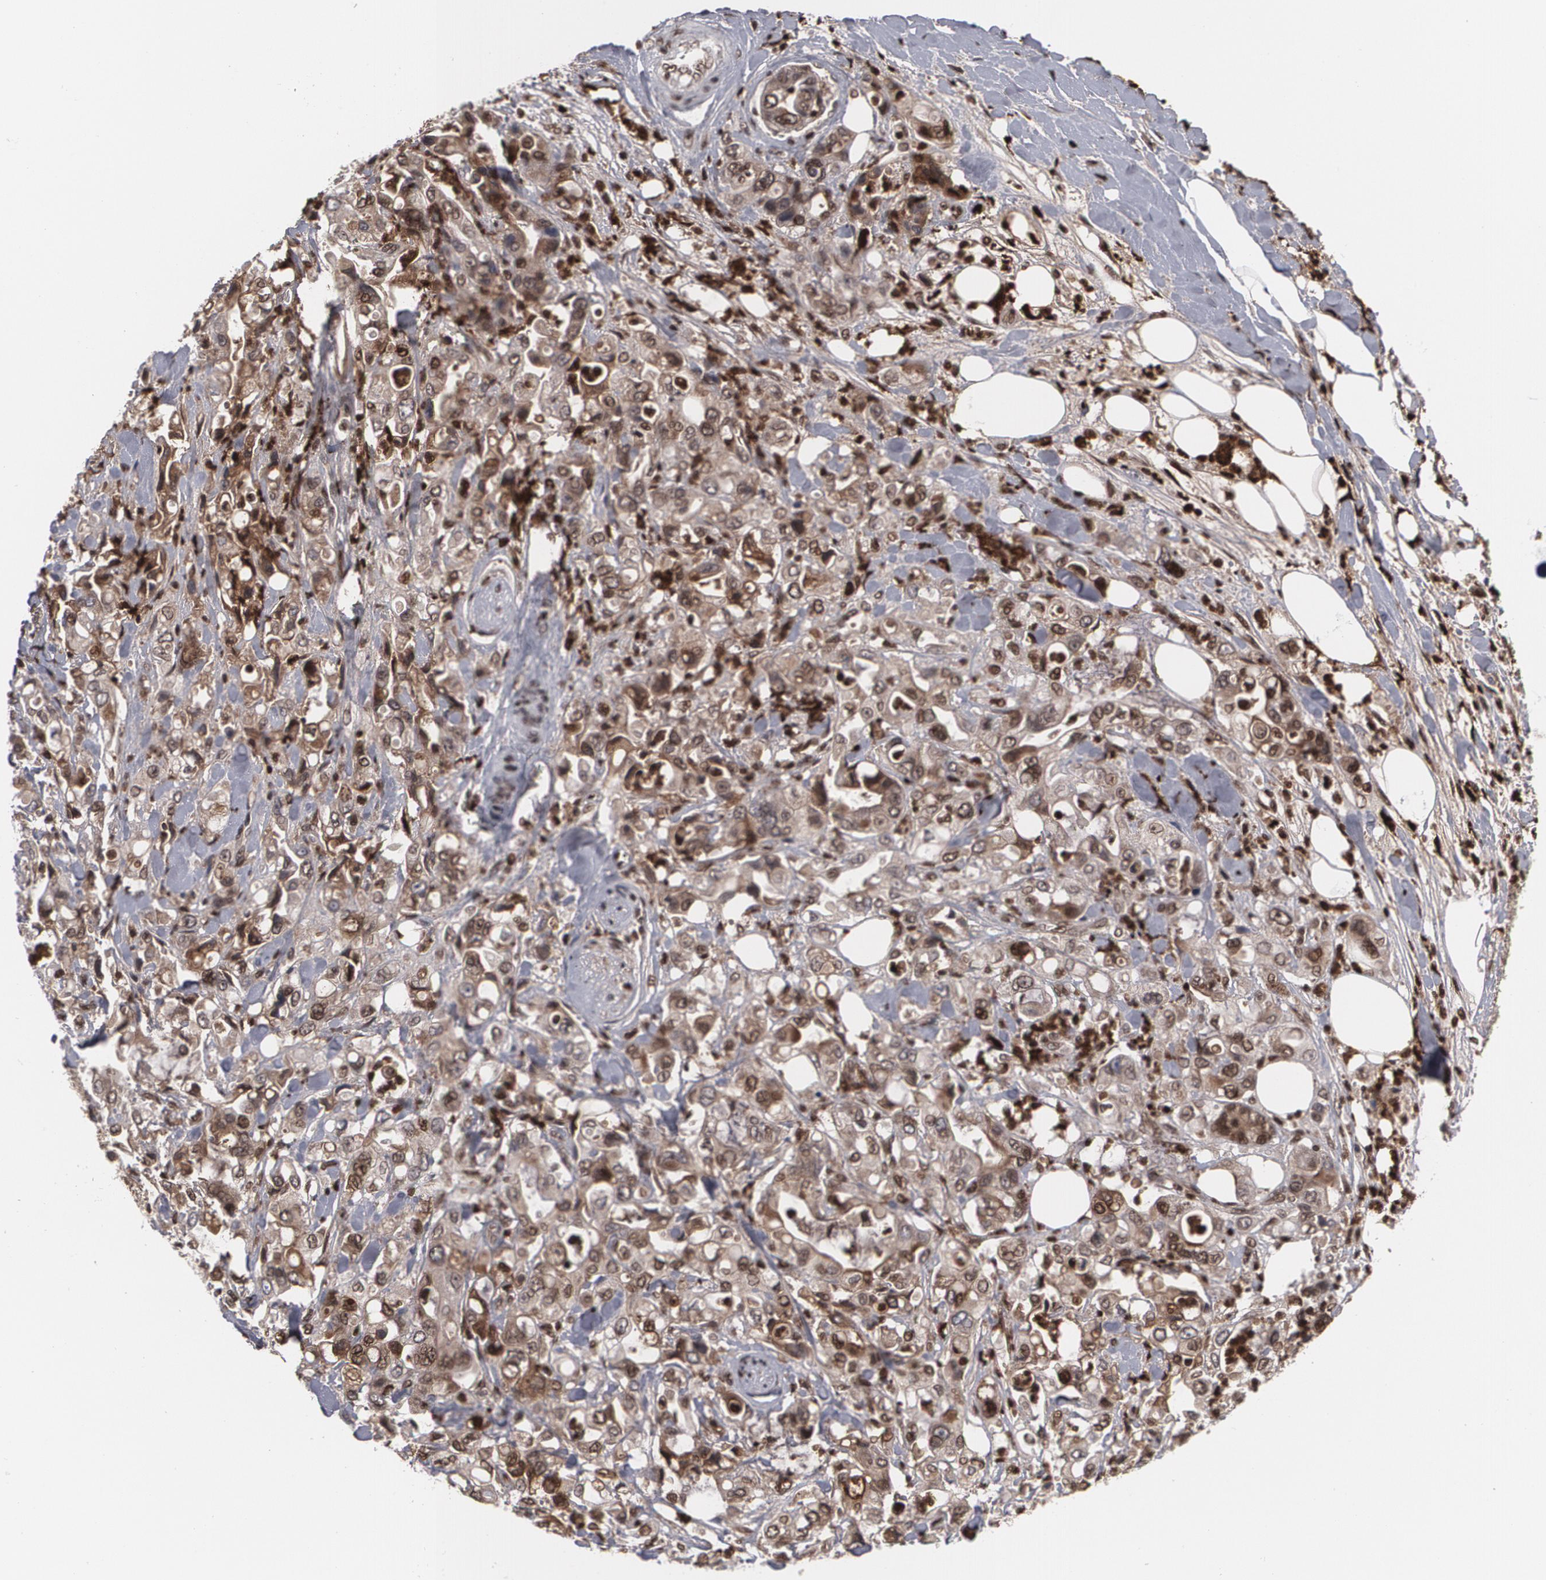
{"staining": {"intensity": "moderate", "quantity": "25%-75%", "location": "cytoplasmic/membranous"}, "tissue": "pancreatic cancer", "cell_type": "Tumor cells", "image_type": "cancer", "snomed": [{"axis": "morphology", "description": "Adenocarcinoma, NOS"}, {"axis": "topography", "description": "Pancreas"}], "caption": "High-power microscopy captured an immunohistochemistry image of adenocarcinoma (pancreatic), revealing moderate cytoplasmic/membranous staining in about 25%-75% of tumor cells.", "gene": "LRG1", "patient": {"sex": "male", "age": 70}}